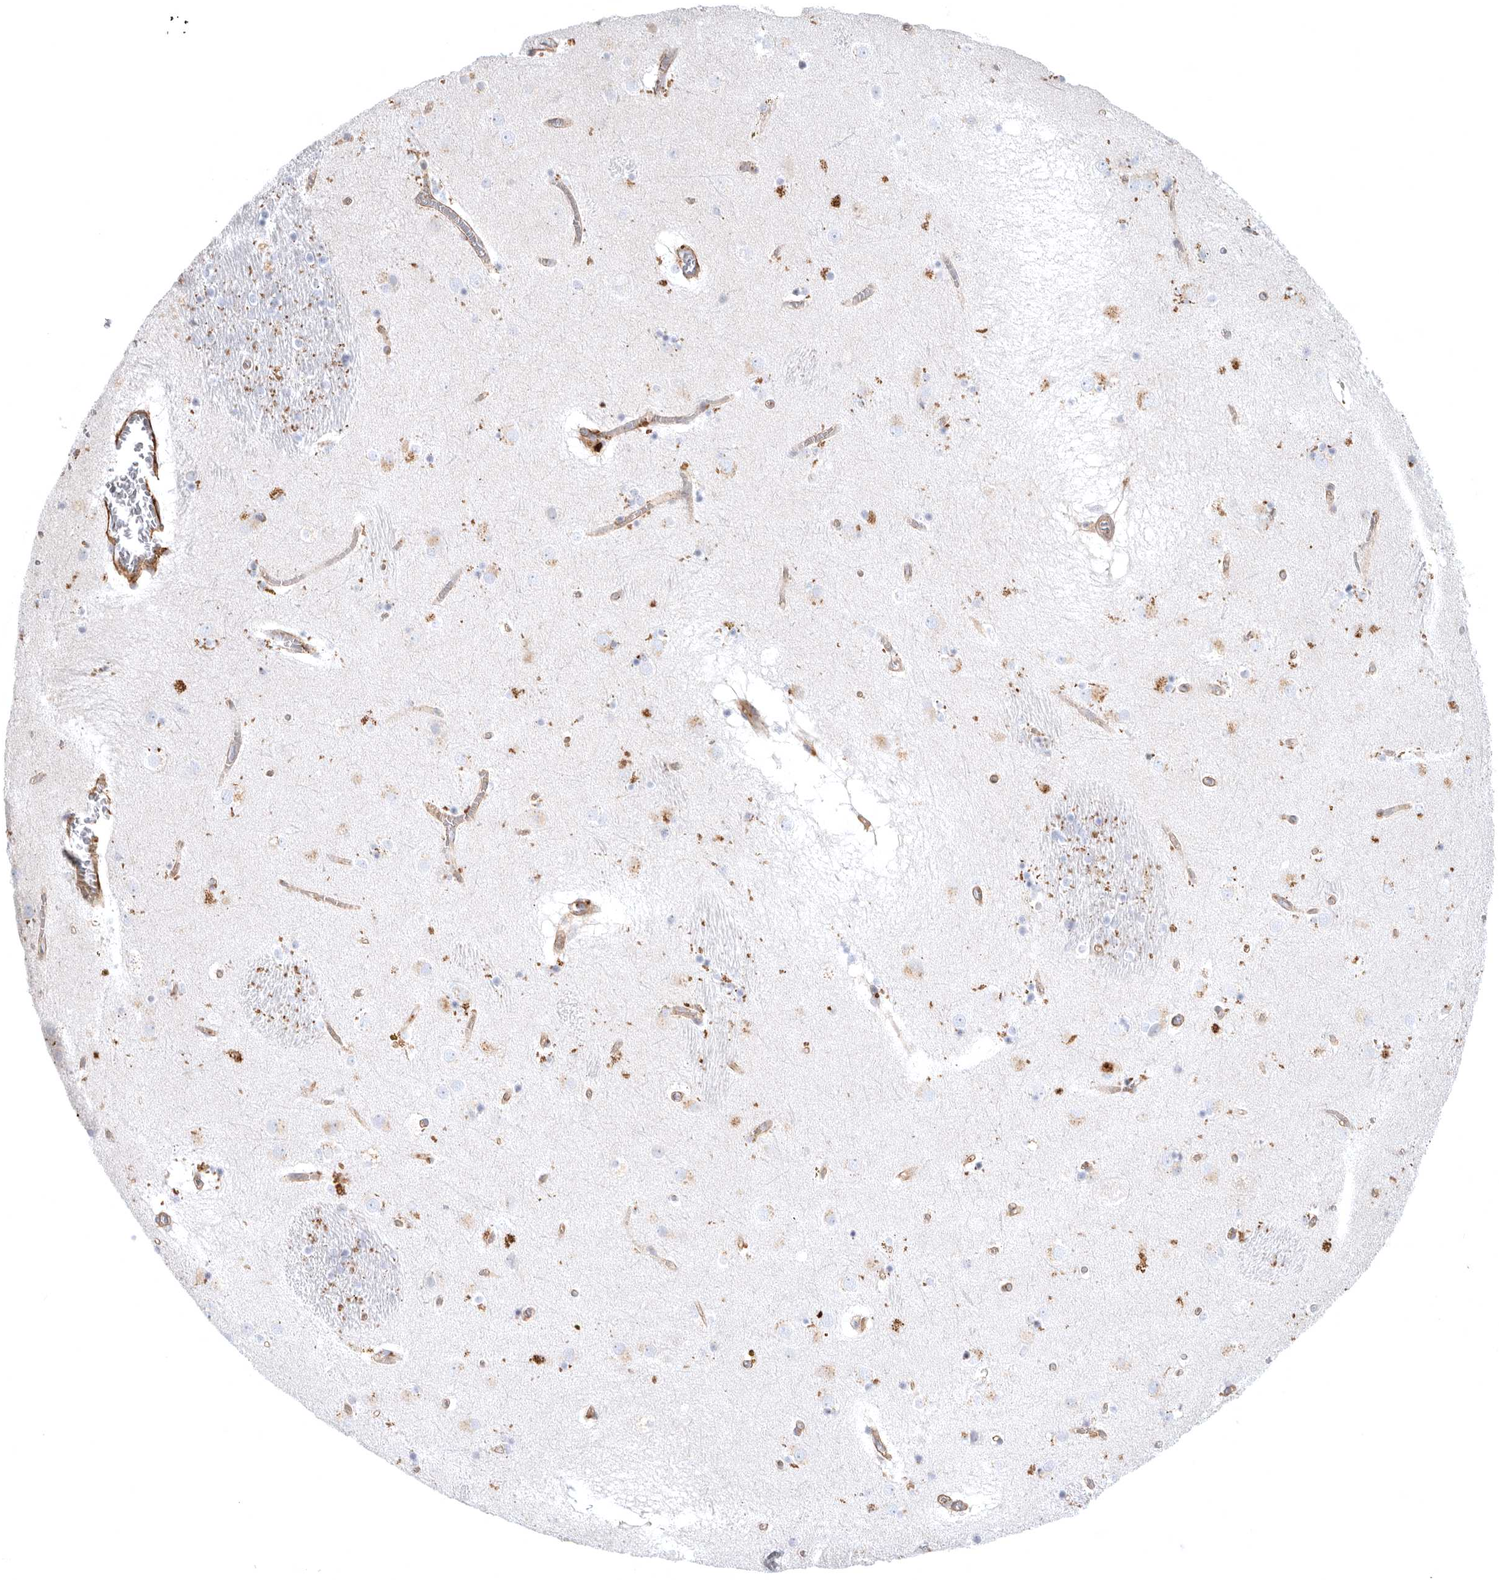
{"staining": {"intensity": "weak", "quantity": "25%-75%", "location": "cytoplasmic/membranous"}, "tissue": "caudate", "cell_type": "Glial cells", "image_type": "normal", "snomed": [{"axis": "morphology", "description": "Normal tissue, NOS"}, {"axis": "topography", "description": "Lateral ventricle wall"}], "caption": "Immunohistochemistry (IHC) photomicrograph of unremarkable human caudate stained for a protein (brown), which displays low levels of weak cytoplasmic/membranous positivity in about 25%-75% of glial cells.", "gene": "LONRF1", "patient": {"sex": "male", "age": 70}}